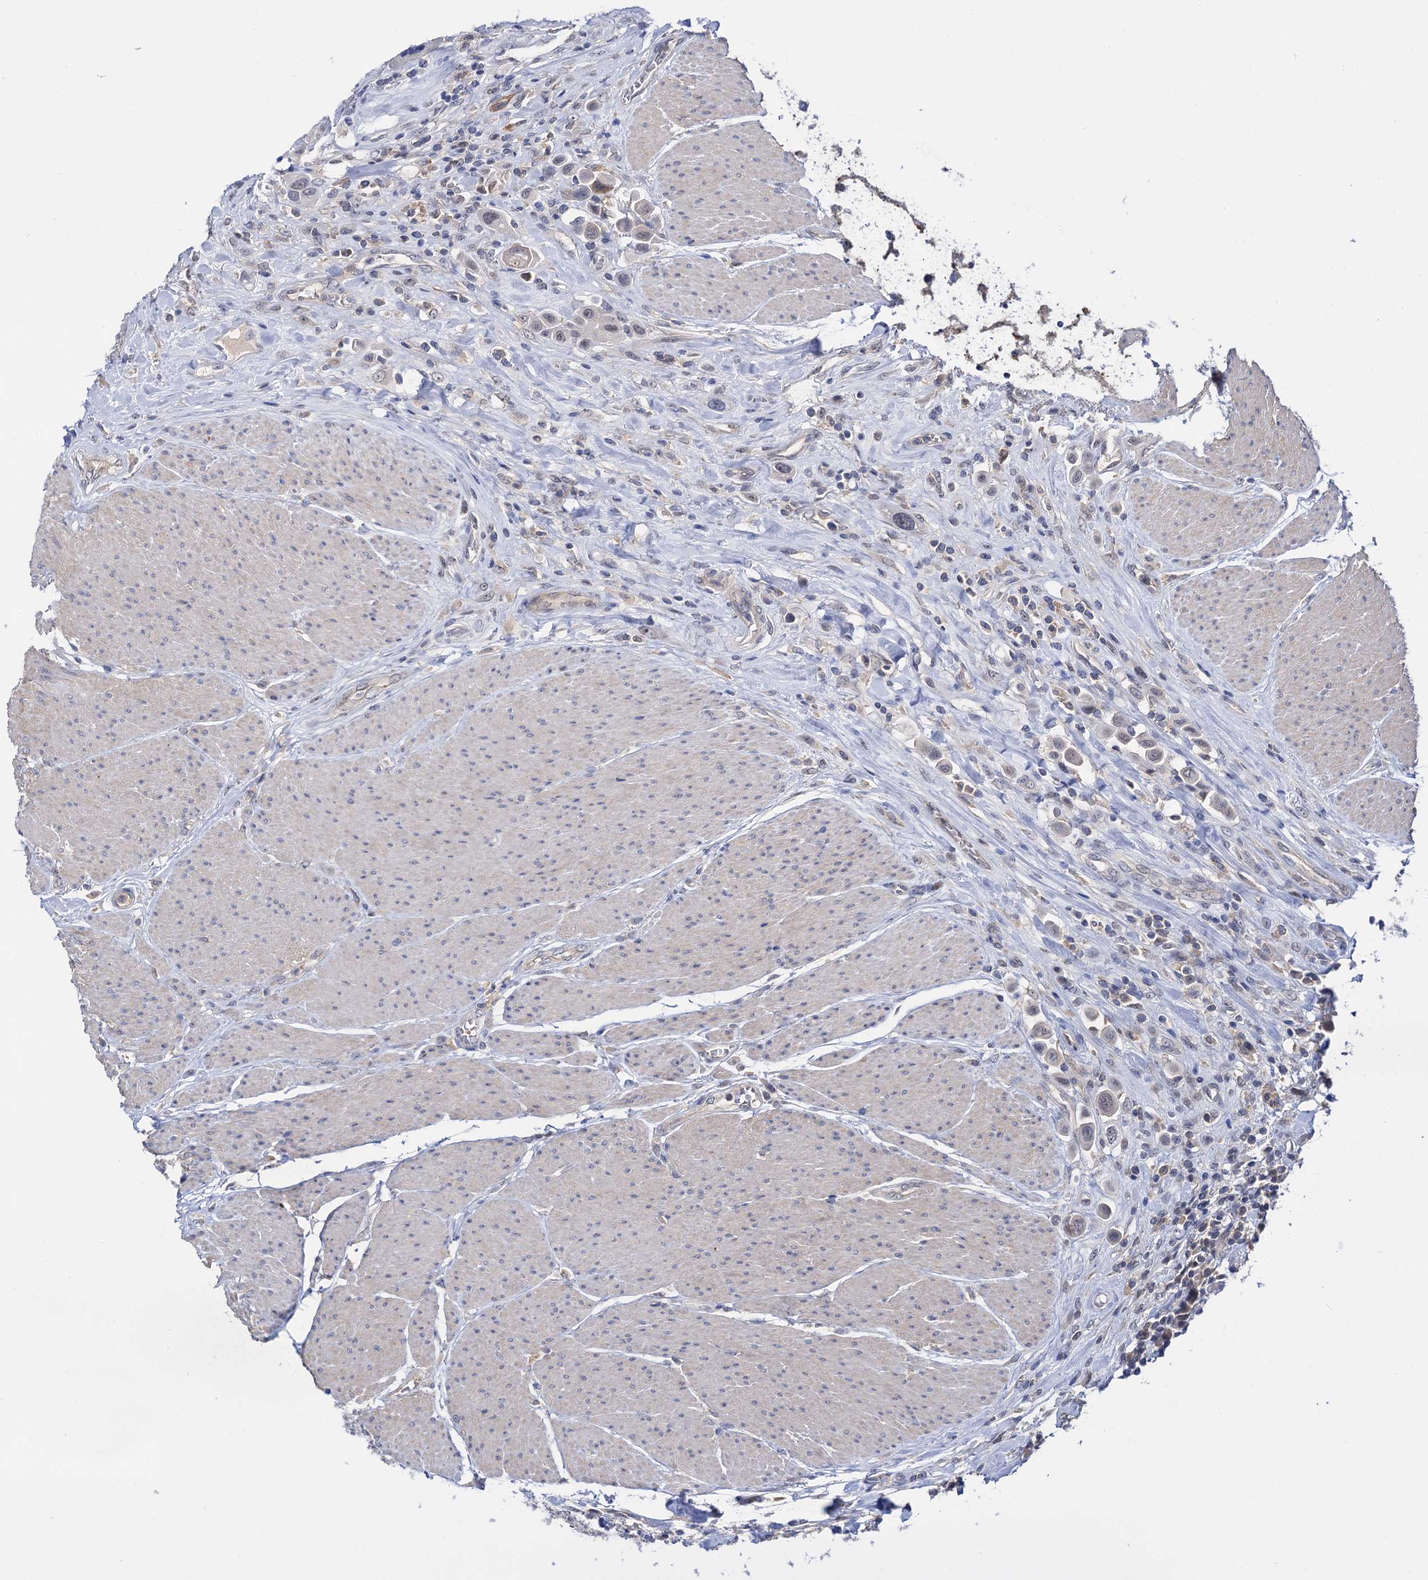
{"staining": {"intensity": "negative", "quantity": "none", "location": "none"}, "tissue": "urothelial cancer", "cell_type": "Tumor cells", "image_type": "cancer", "snomed": [{"axis": "morphology", "description": "Urothelial carcinoma, High grade"}, {"axis": "topography", "description": "Urinary bladder"}], "caption": "This photomicrograph is of urothelial cancer stained with immunohistochemistry to label a protein in brown with the nuclei are counter-stained blue. There is no expression in tumor cells.", "gene": "NEK10", "patient": {"sex": "male", "age": 50}}